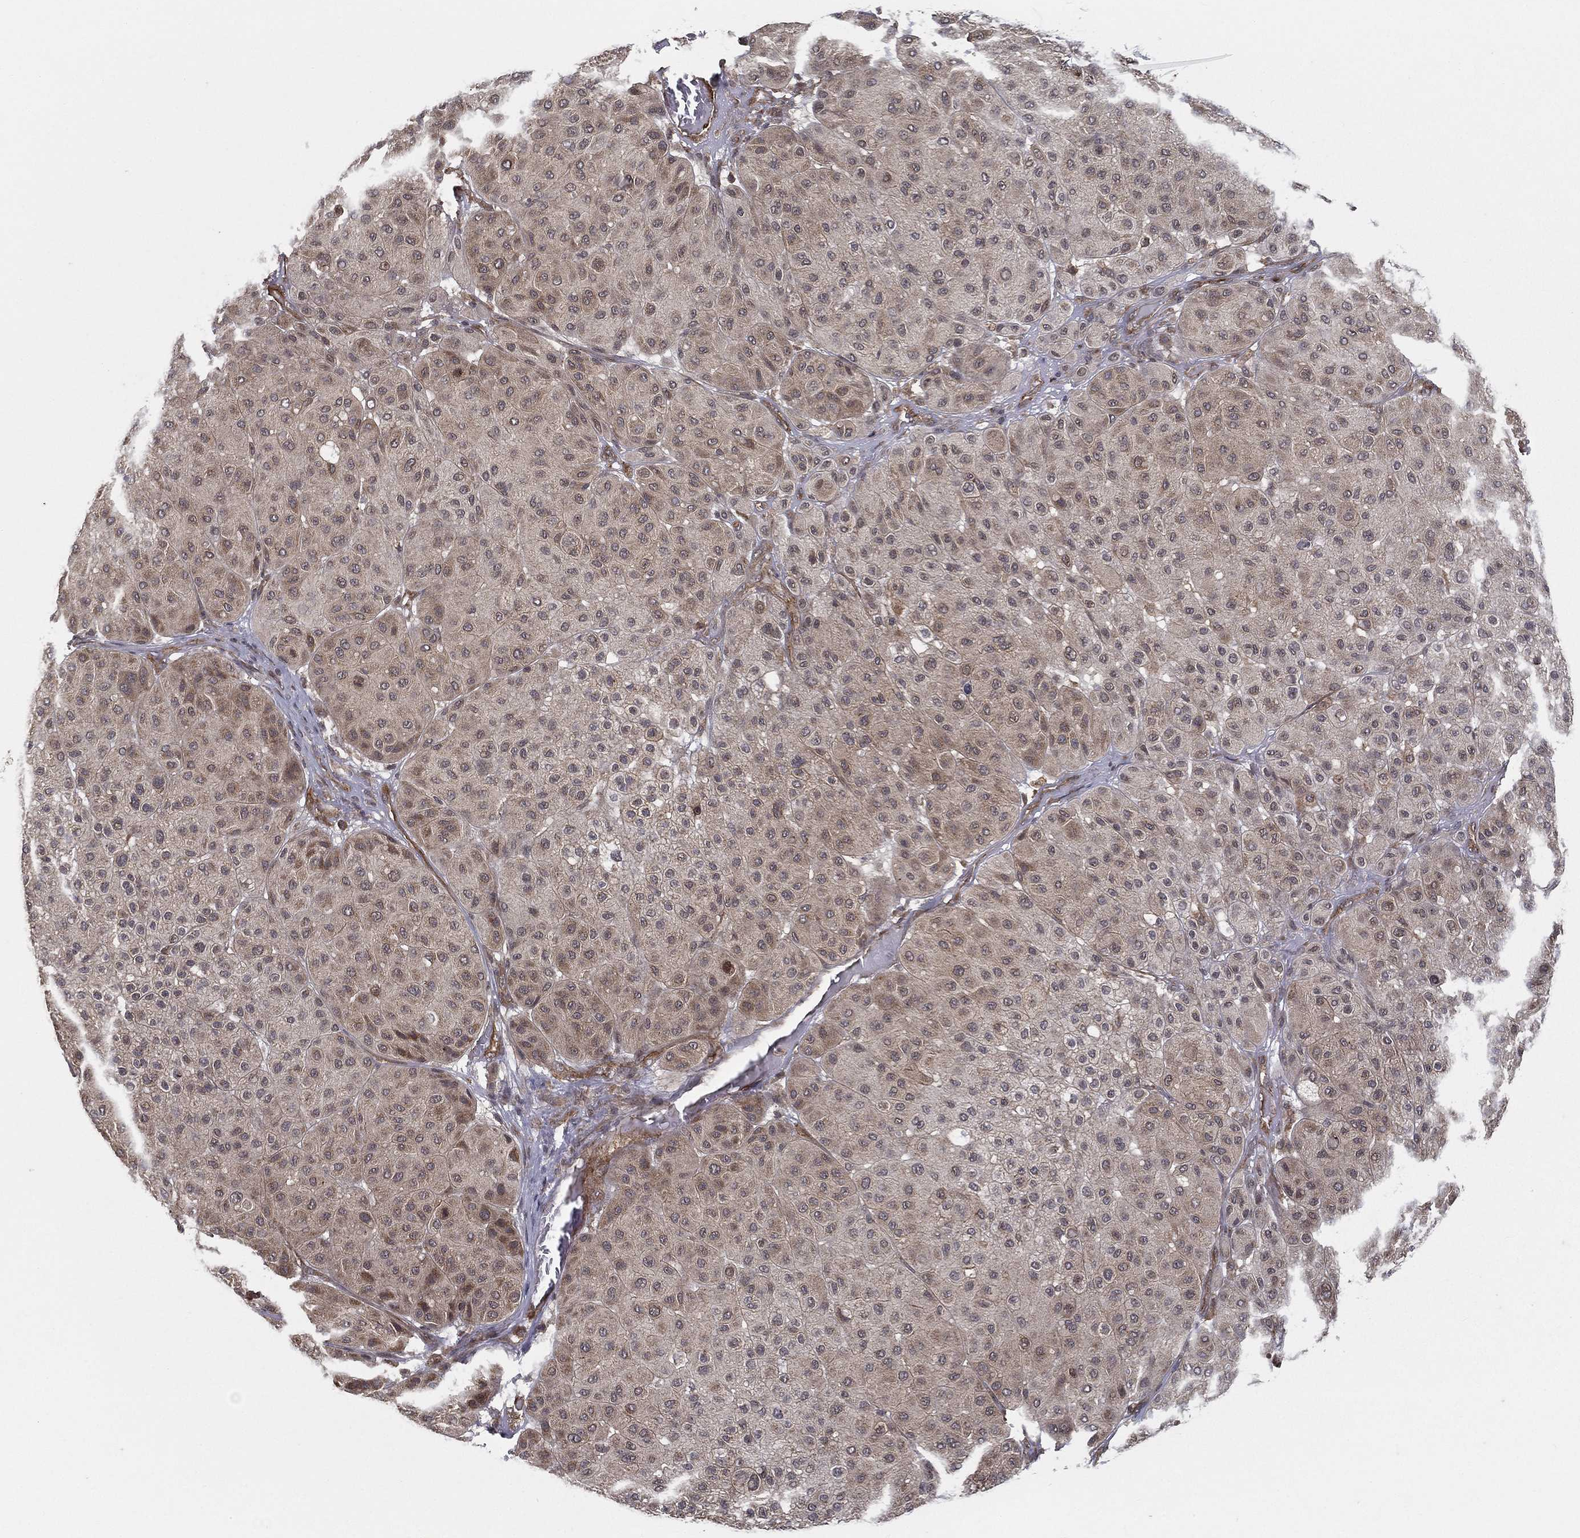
{"staining": {"intensity": "weak", "quantity": "<25%", "location": "cytoplasmic/membranous"}, "tissue": "melanoma", "cell_type": "Tumor cells", "image_type": "cancer", "snomed": [{"axis": "morphology", "description": "Malignant melanoma, Metastatic site"}, {"axis": "topography", "description": "Smooth muscle"}], "caption": "An IHC image of malignant melanoma (metastatic site) is shown. There is no staining in tumor cells of malignant melanoma (metastatic site). The staining was performed using DAB to visualize the protein expression in brown, while the nuclei were stained in blue with hematoxylin (Magnification: 20x).", "gene": "UACA", "patient": {"sex": "male", "age": 41}}